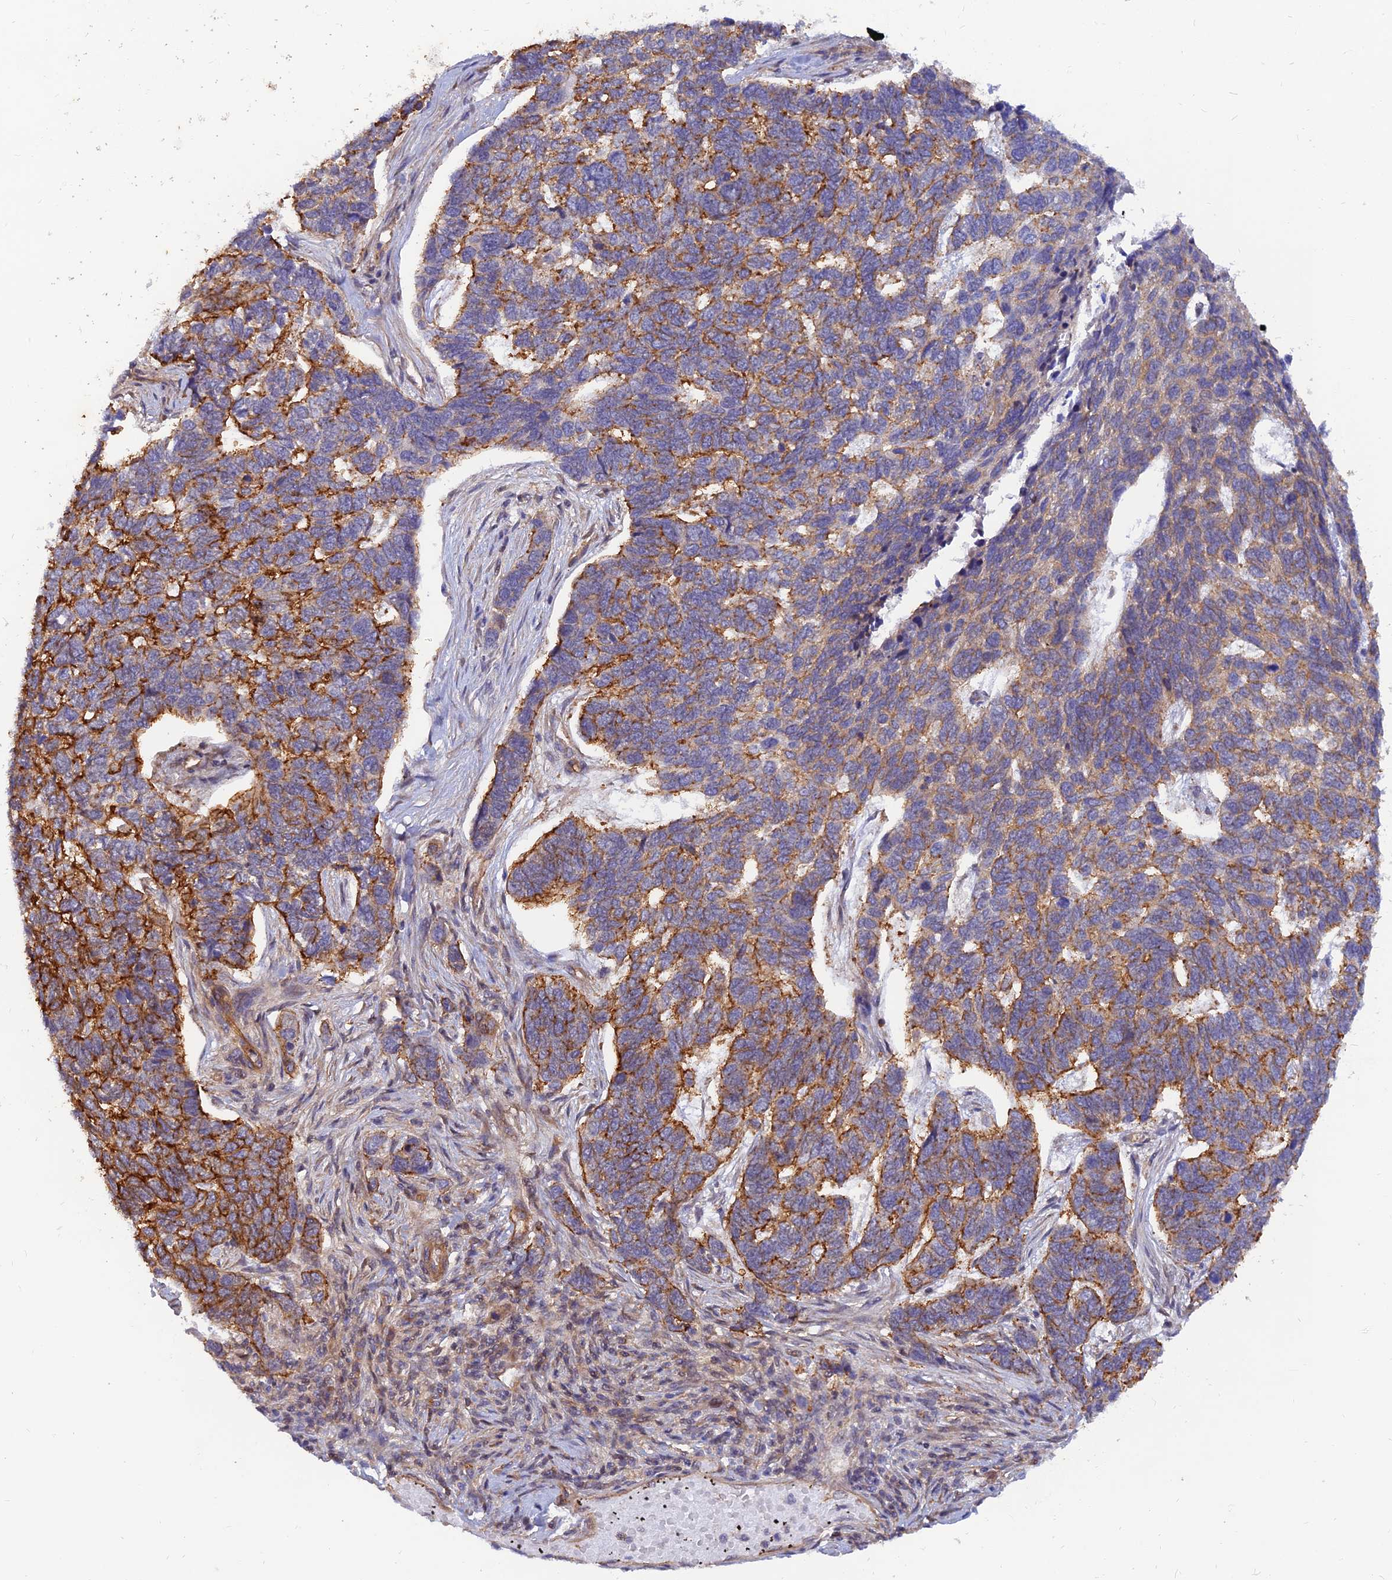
{"staining": {"intensity": "moderate", "quantity": "25%-75%", "location": "cytoplasmic/membranous"}, "tissue": "skin cancer", "cell_type": "Tumor cells", "image_type": "cancer", "snomed": [{"axis": "morphology", "description": "Basal cell carcinoma"}, {"axis": "topography", "description": "Skin"}], "caption": "Immunohistochemistry histopathology image of human skin cancer stained for a protein (brown), which shows medium levels of moderate cytoplasmic/membranous positivity in about 25%-75% of tumor cells.", "gene": "WDR41", "patient": {"sex": "female", "age": 65}}